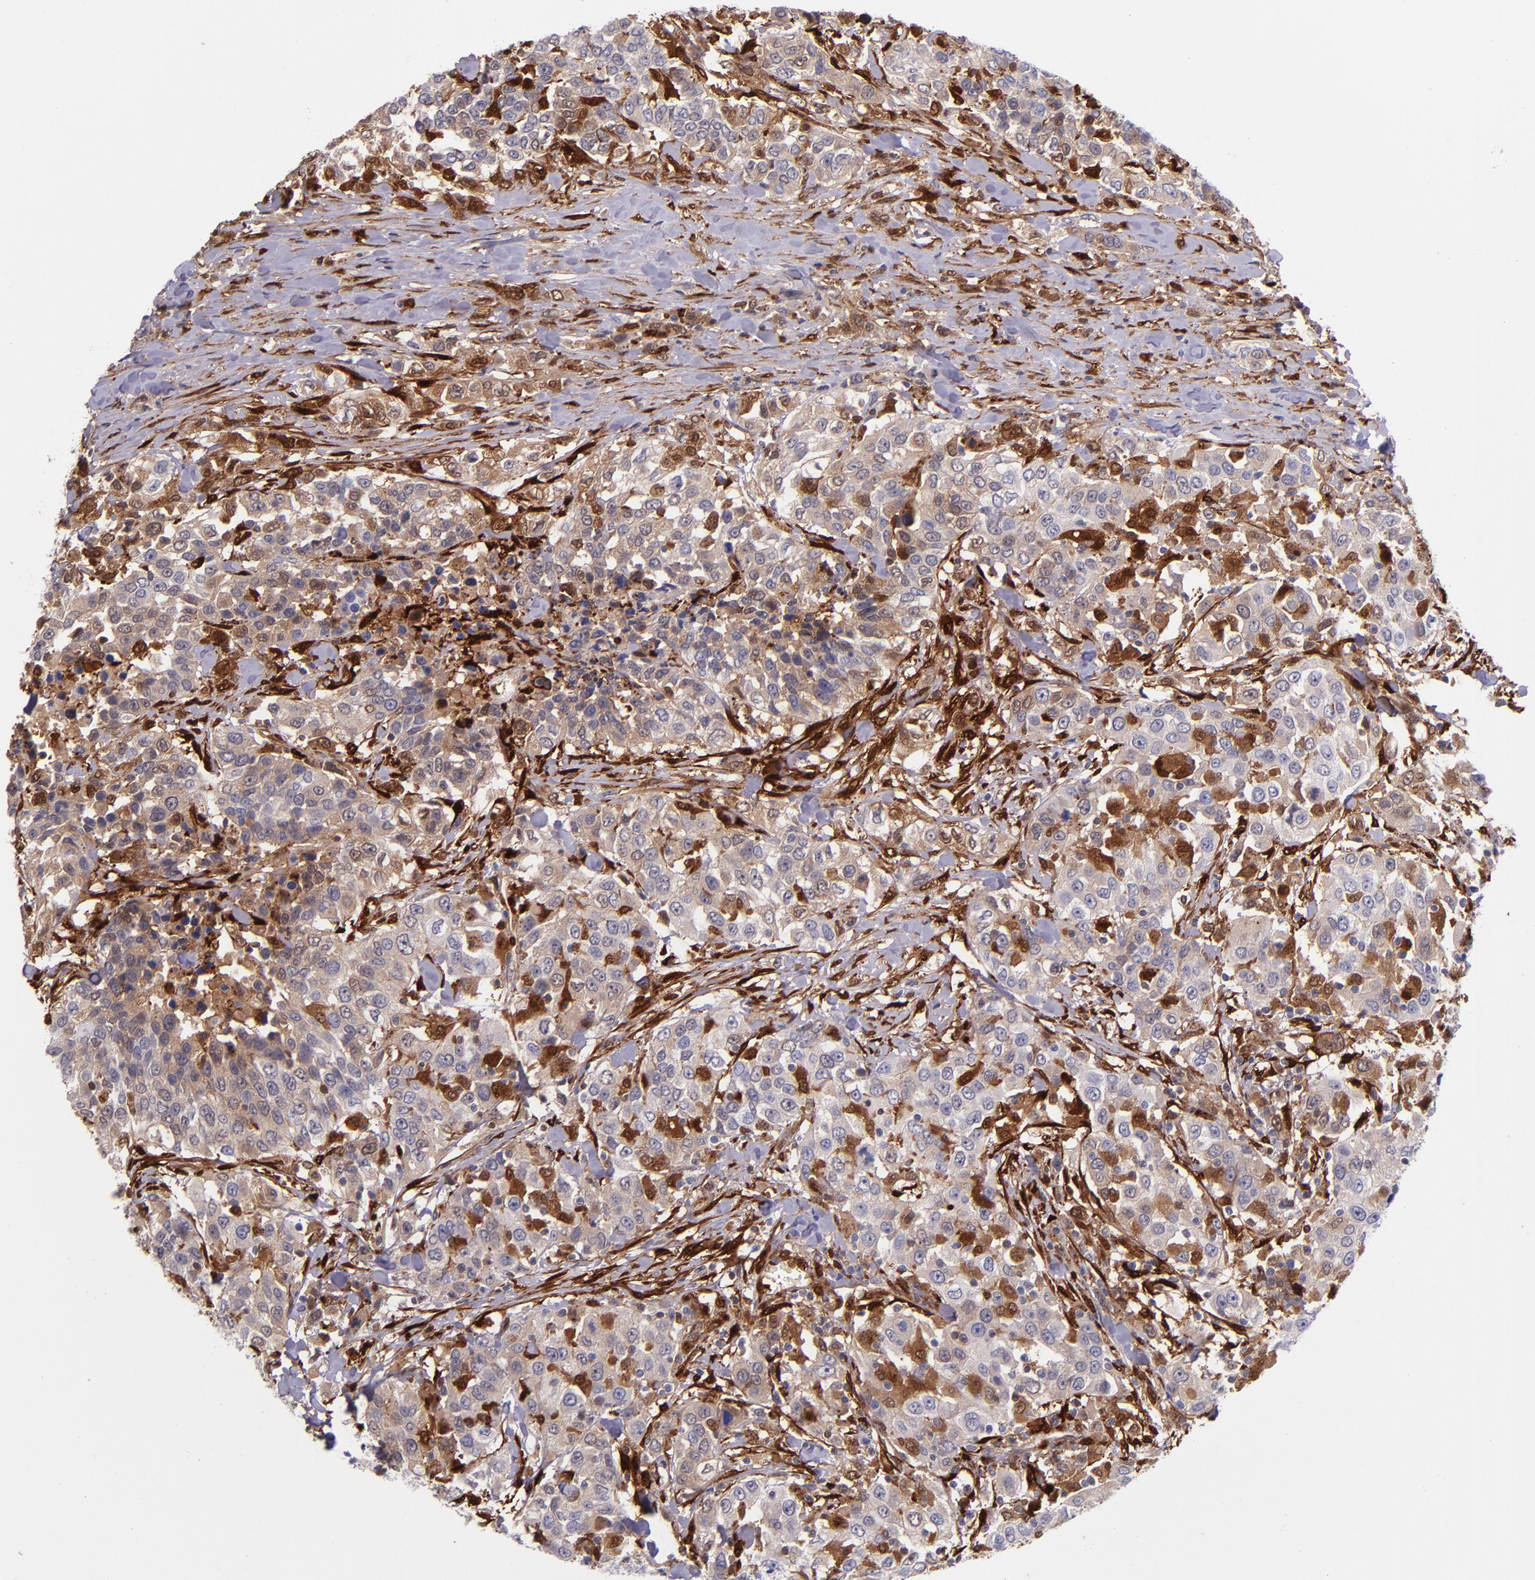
{"staining": {"intensity": "moderate", "quantity": "<25%", "location": "cytoplasmic/membranous,nuclear"}, "tissue": "urothelial cancer", "cell_type": "Tumor cells", "image_type": "cancer", "snomed": [{"axis": "morphology", "description": "Urothelial carcinoma, High grade"}, {"axis": "topography", "description": "Urinary bladder"}], "caption": "High-magnification brightfield microscopy of high-grade urothelial carcinoma stained with DAB (3,3'-diaminobenzidine) (brown) and counterstained with hematoxylin (blue). tumor cells exhibit moderate cytoplasmic/membranous and nuclear expression is seen in approximately<25% of cells.", "gene": "LGALS1", "patient": {"sex": "female", "age": 80}}